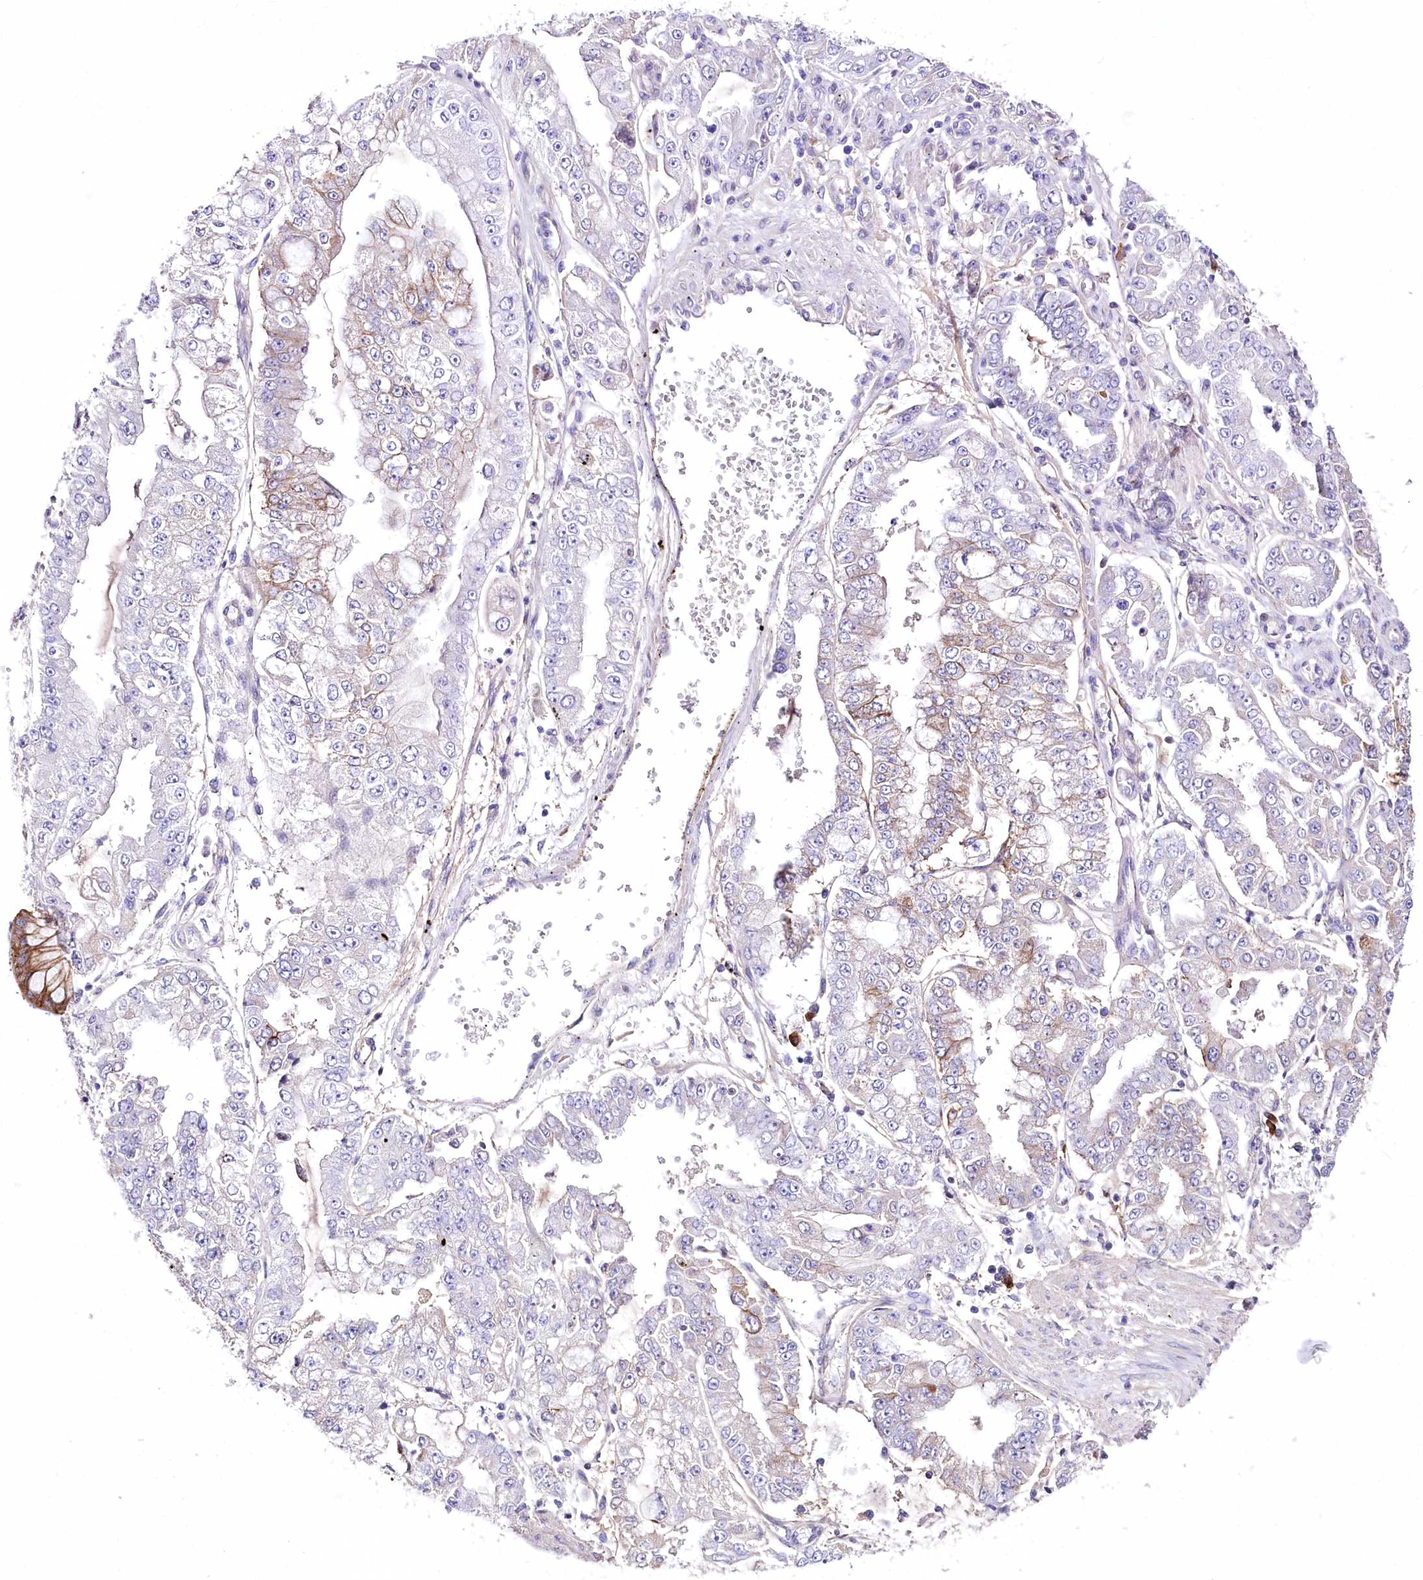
{"staining": {"intensity": "moderate", "quantity": "<25%", "location": "cytoplasmic/membranous"}, "tissue": "stomach cancer", "cell_type": "Tumor cells", "image_type": "cancer", "snomed": [{"axis": "morphology", "description": "Adenocarcinoma, NOS"}, {"axis": "topography", "description": "Stomach"}], "caption": "Adenocarcinoma (stomach) tissue exhibits moderate cytoplasmic/membranous positivity in approximately <25% of tumor cells (Stains: DAB in brown, nuclei in blue, Microscopy: brightfield microscopy at high magnification).", "gene": "CEP164", "patient": {"sex": "male", "age": 76}}